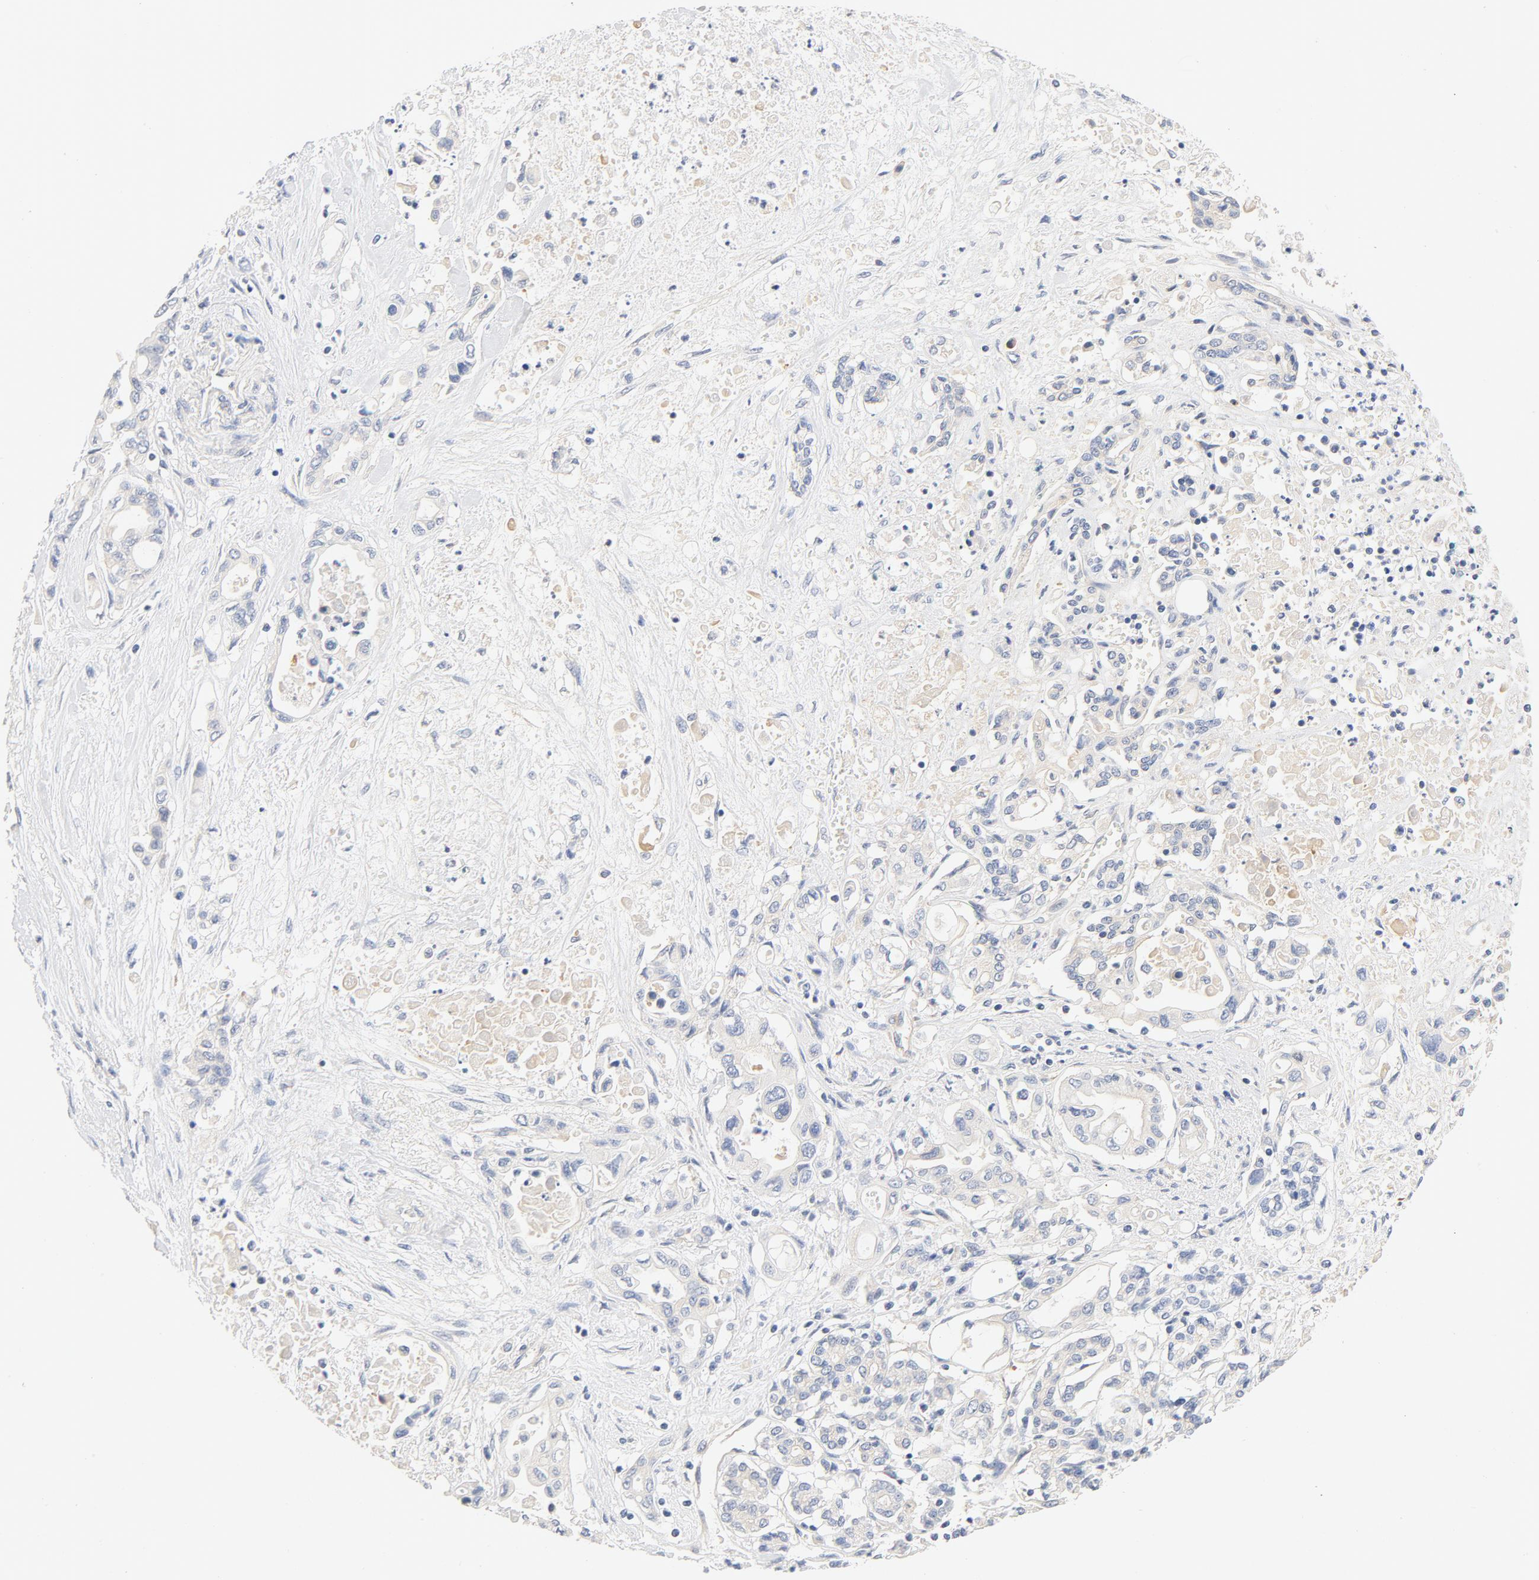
{"staining": {"intensity": "weak", "quantity": "<25%", "location": "cytoplasmic/membranous"}, "tissue": "pancreatic cancer", "cell_type": "Tumor cells", "image_type": "cancer", "snomed": [{"axis": "morphology", "description": "Adenocarcinoma, NOS"}, {"axis": "topography", "description": "Pancreas"}], "caption": "High magnification brightfield microscopy of pancreatic cancer stained with DAB (3,3'-diaminobenzidine) (brown) and counterstained with hematoxylin (blue): tumor cells show no significant staining.", "gene": "DYNC1H1", "patient": {"sex": "female", "age": 57}}